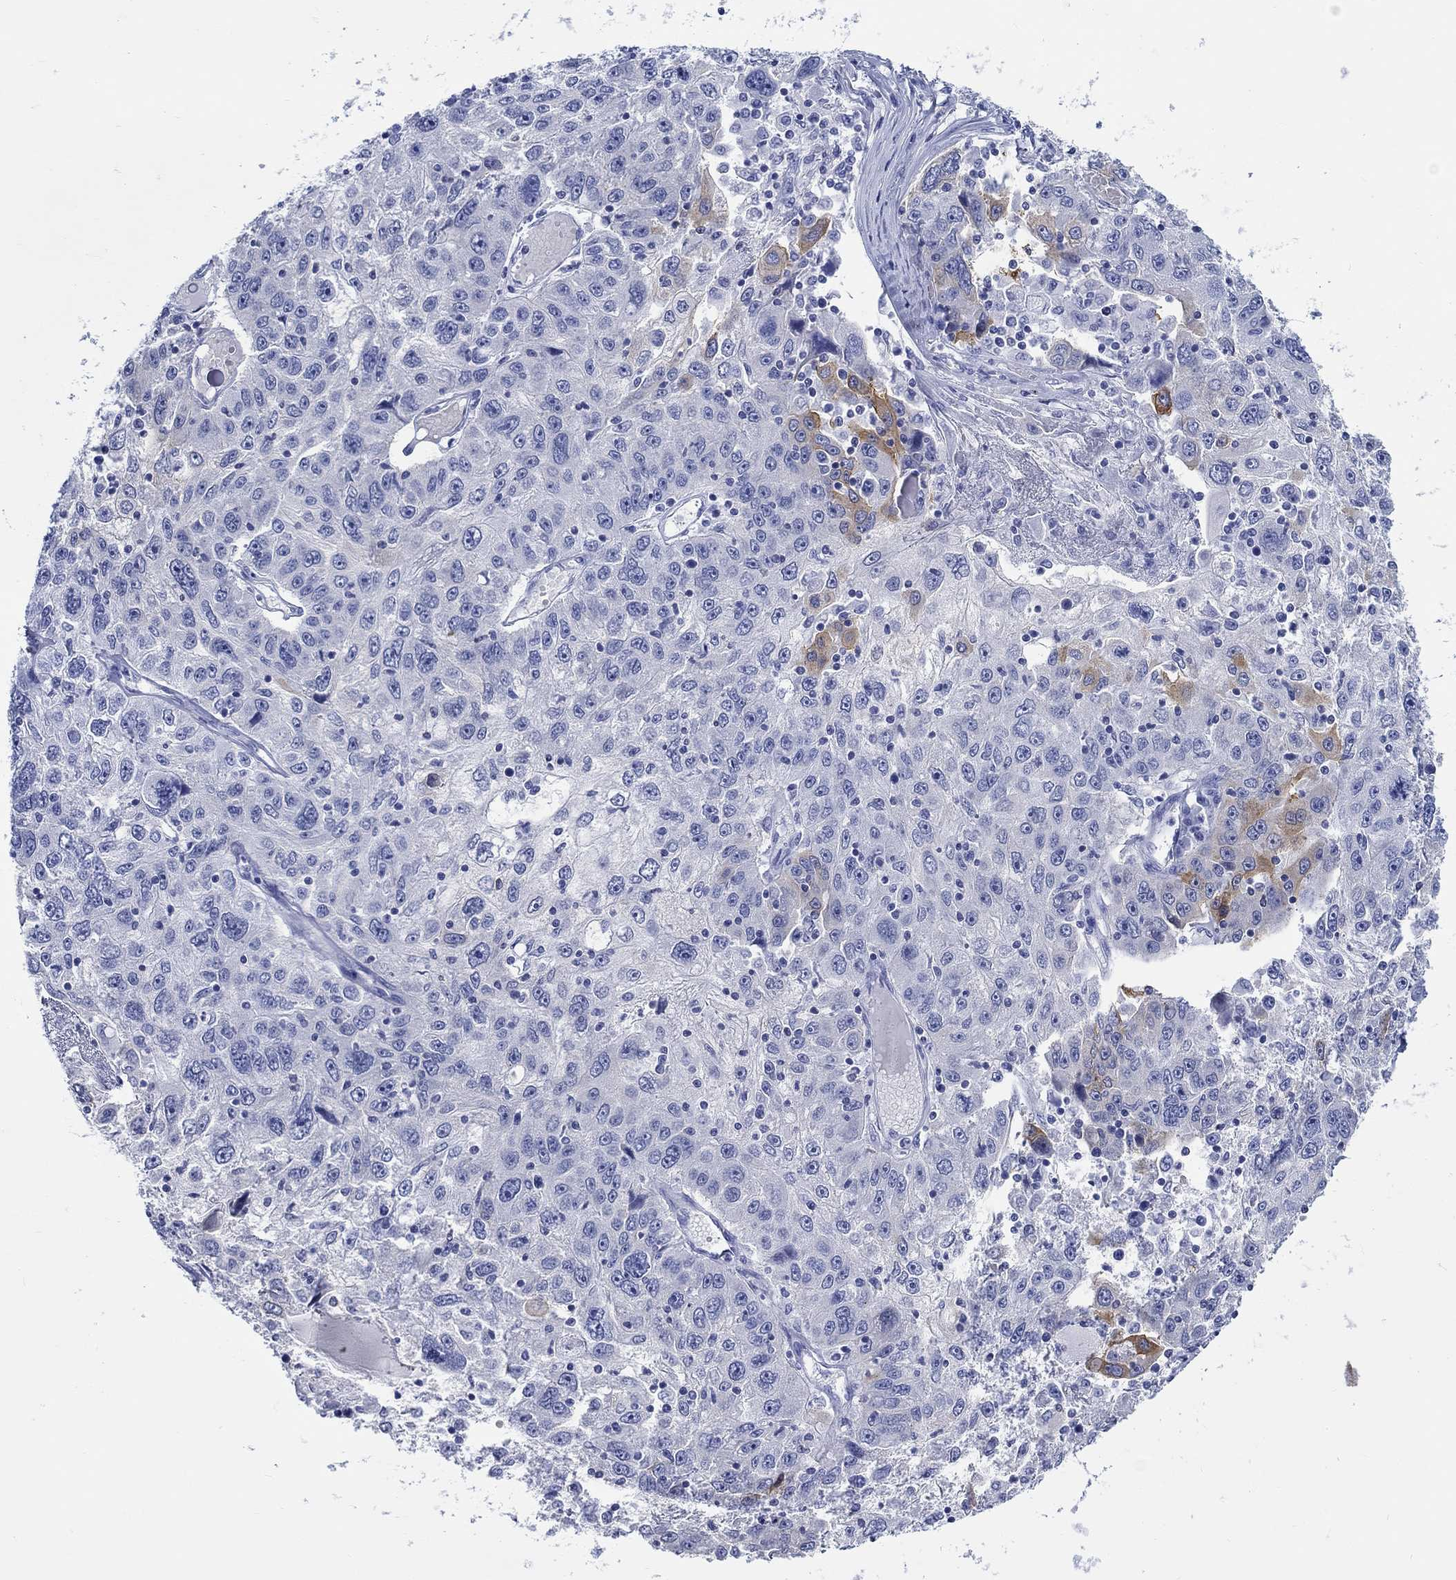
{"staining": {"intensity": "moderate", "quantity": "<25%", "location": "cytoplasmic/membranous"}, "tissue": "stomach cancer", "cell_type": "Tumor cells", "image_type": "cancer", "snomed": [{"axis": "morphology", "description": "Adenocarcinoma, NOS"}, {"axis": "topography", "description": "Stomach"}], "caption": "Stomach cancer tissue demonstrates moderate cytoplasmic/membranous expression in approximately <25% of tumor cells (DAB (3,3'-diaminobenzidine) IHC, brown staining for protein, blue staining for nuclei).", "gene": "FBXO2", "patient": {"sex": "male", "age": 56}}